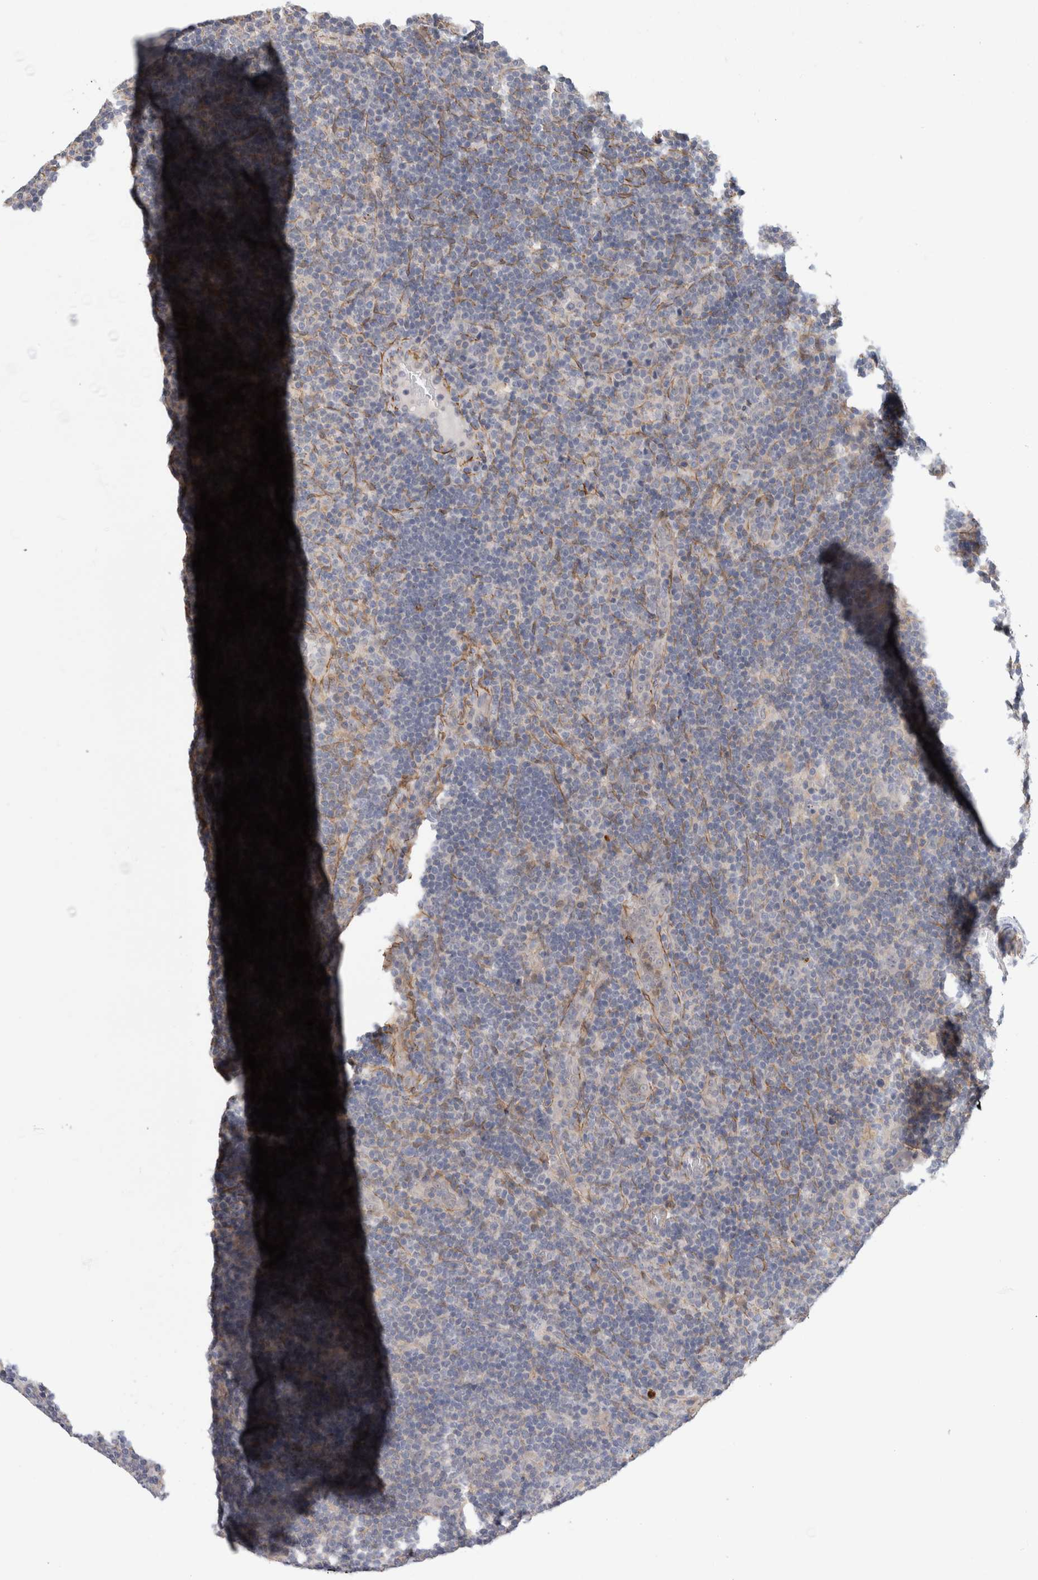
{"staining": {"intensity": "negative", "quantity": "none", "location": "none"}, "tissue": "lymphoma", "cell_type": "Tumor cells", "image_type": "cancer", "snomed": [{"axis": "morphology", "description": "Hodgkin's disease, NOS"}, {"axis": "topography", "description": "Lymph node"}], "caption": "Immunohistochemistry photomicrograph of lymphoma stained for a protein (brown), which shows no expression in tumor cells.", "gene": "PGM1", "patient": {"sex": "female", "age": 57}}